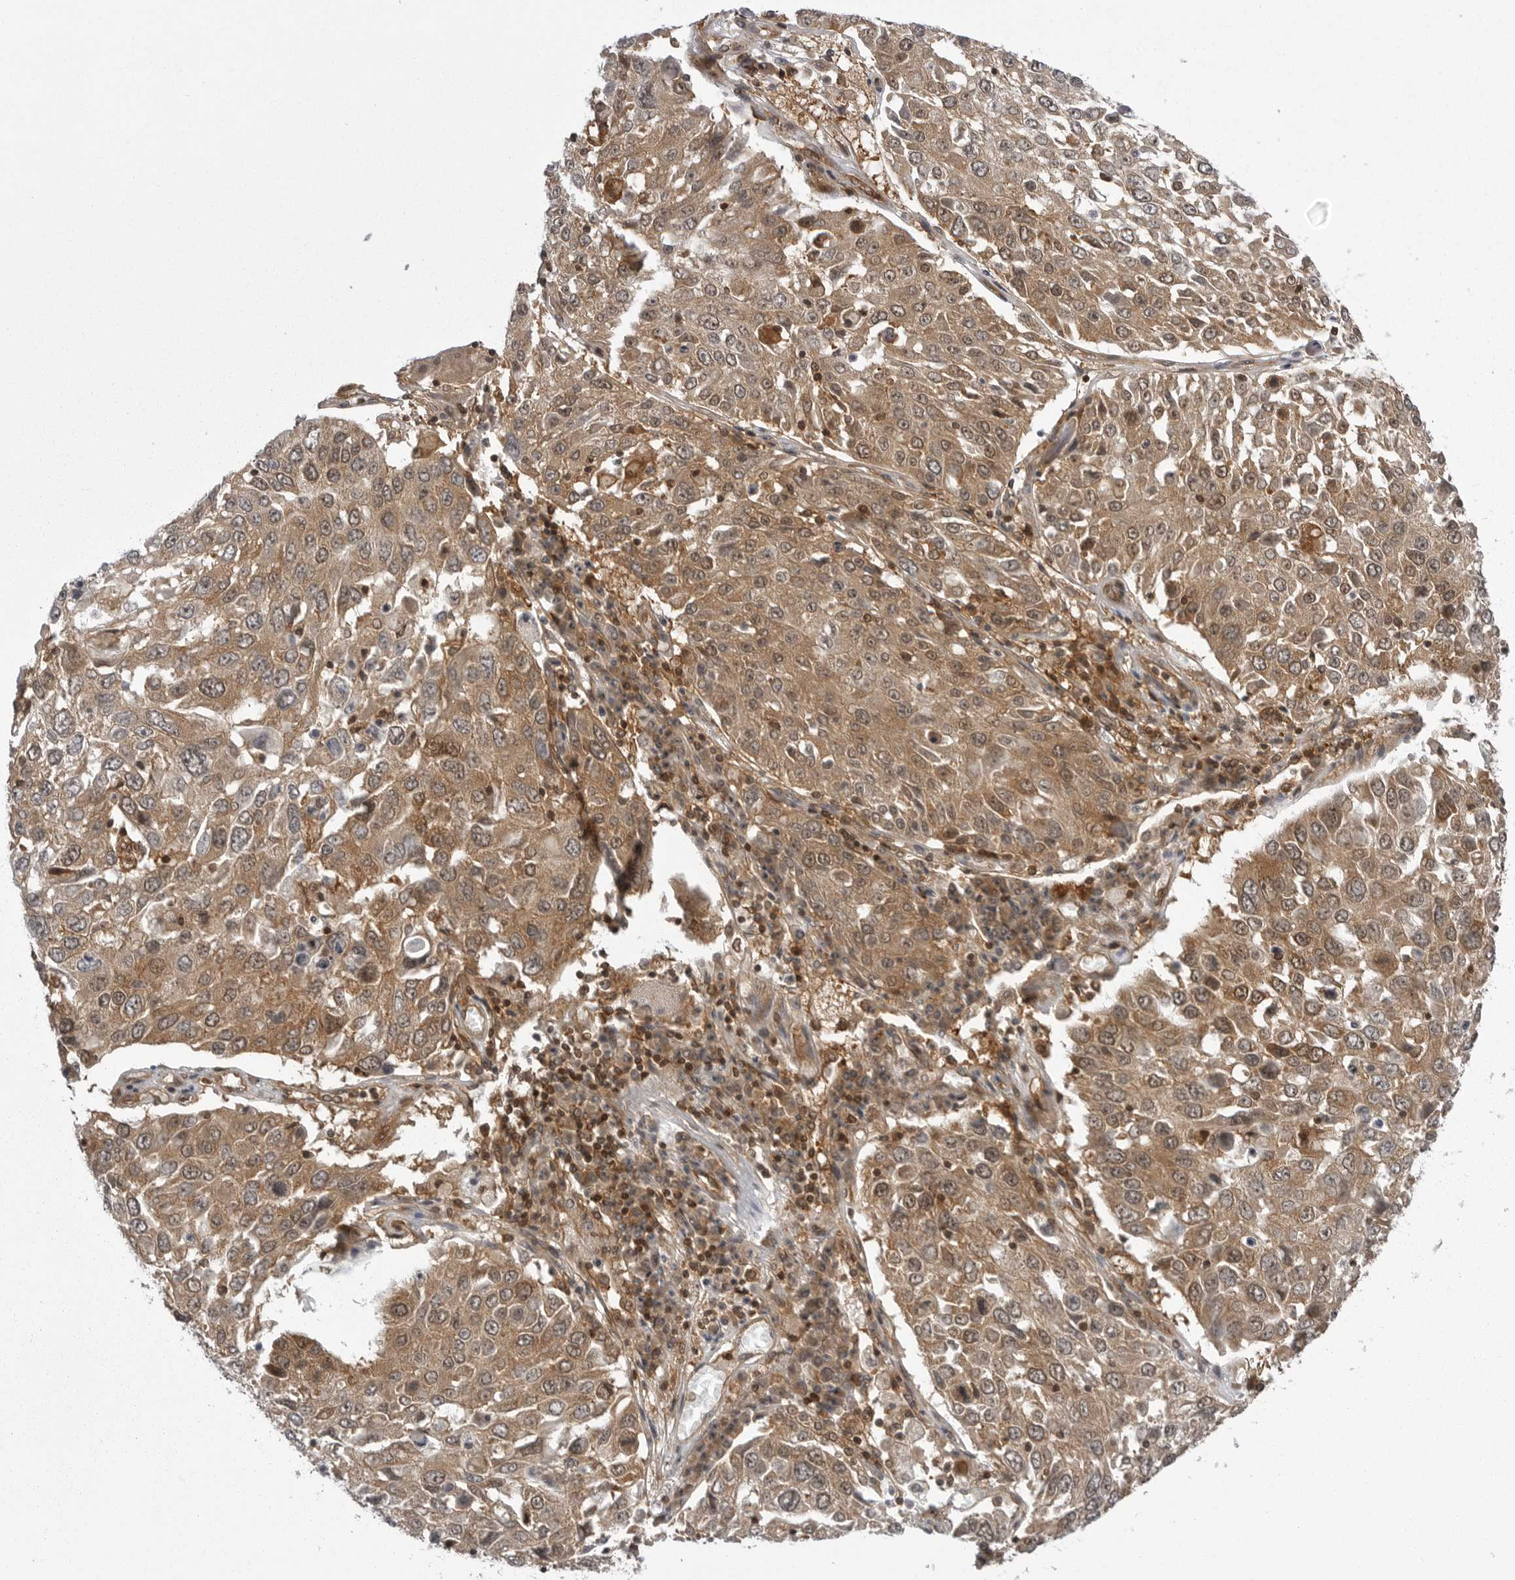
{"staining": {"intensity": "moderate", "quantity": ">75%", "location": "cytoplasmic/membranous"}, "tissue": "lung cancer", "cell_type": "Tumor cells", "image_type": "cancer", "snomed": [{"axis": "morphology", "description": "Squamous cell carcinoma, NOS"}, {"axis": "topography", "description": "Lung"}], "caption": "The micrograph displays immunohistochemical staining of lung squamous cell carcinoma. There is moderate cytoplasmic/membranous positivity is identified in approximately >75% of tumor cells.", "gene": "STK24", "patient": {"sex": "male", "age": 65}}